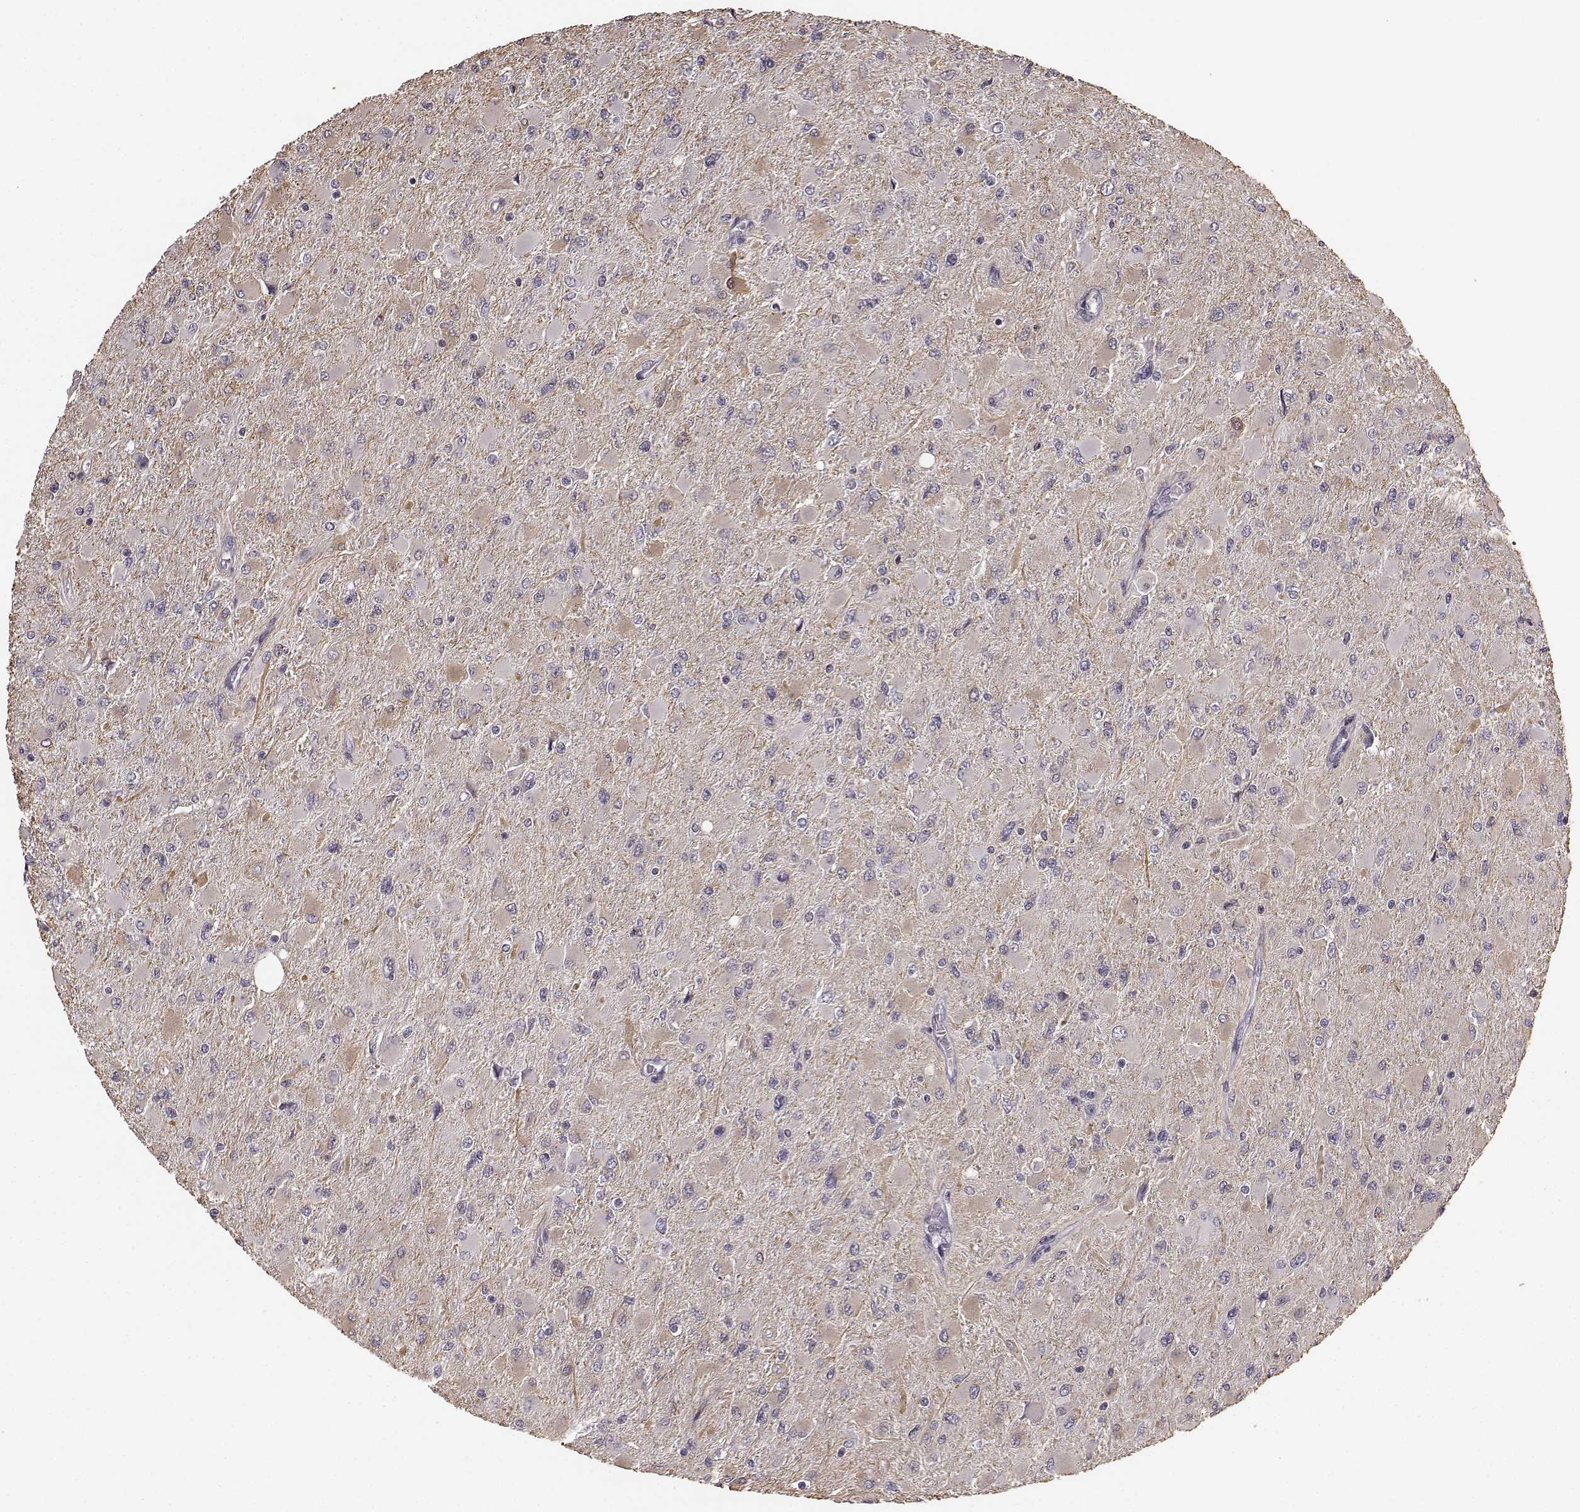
{"staining": {"intensity": "weak", "quantity": "25%-75%", "location": "cytoplasmic/membranous"}, "tissue": "glioma", "cell_type": "Tumor cells", "image_type": "cancer", "snomed": [{"axis": "morphology", "description": "Glioma, malignant, High grade"}, {"axis": "topography", "description": "Cerebral cortex"}], "caption": "This histopathology image reveals immunohistochemistry staining of human glioma, with low weak cytoplasmic/membranous positivity in approximately 25%-75% of tumor cells.", "gene": "RIT2", "patient": {"sex": "female", "age": 36}}